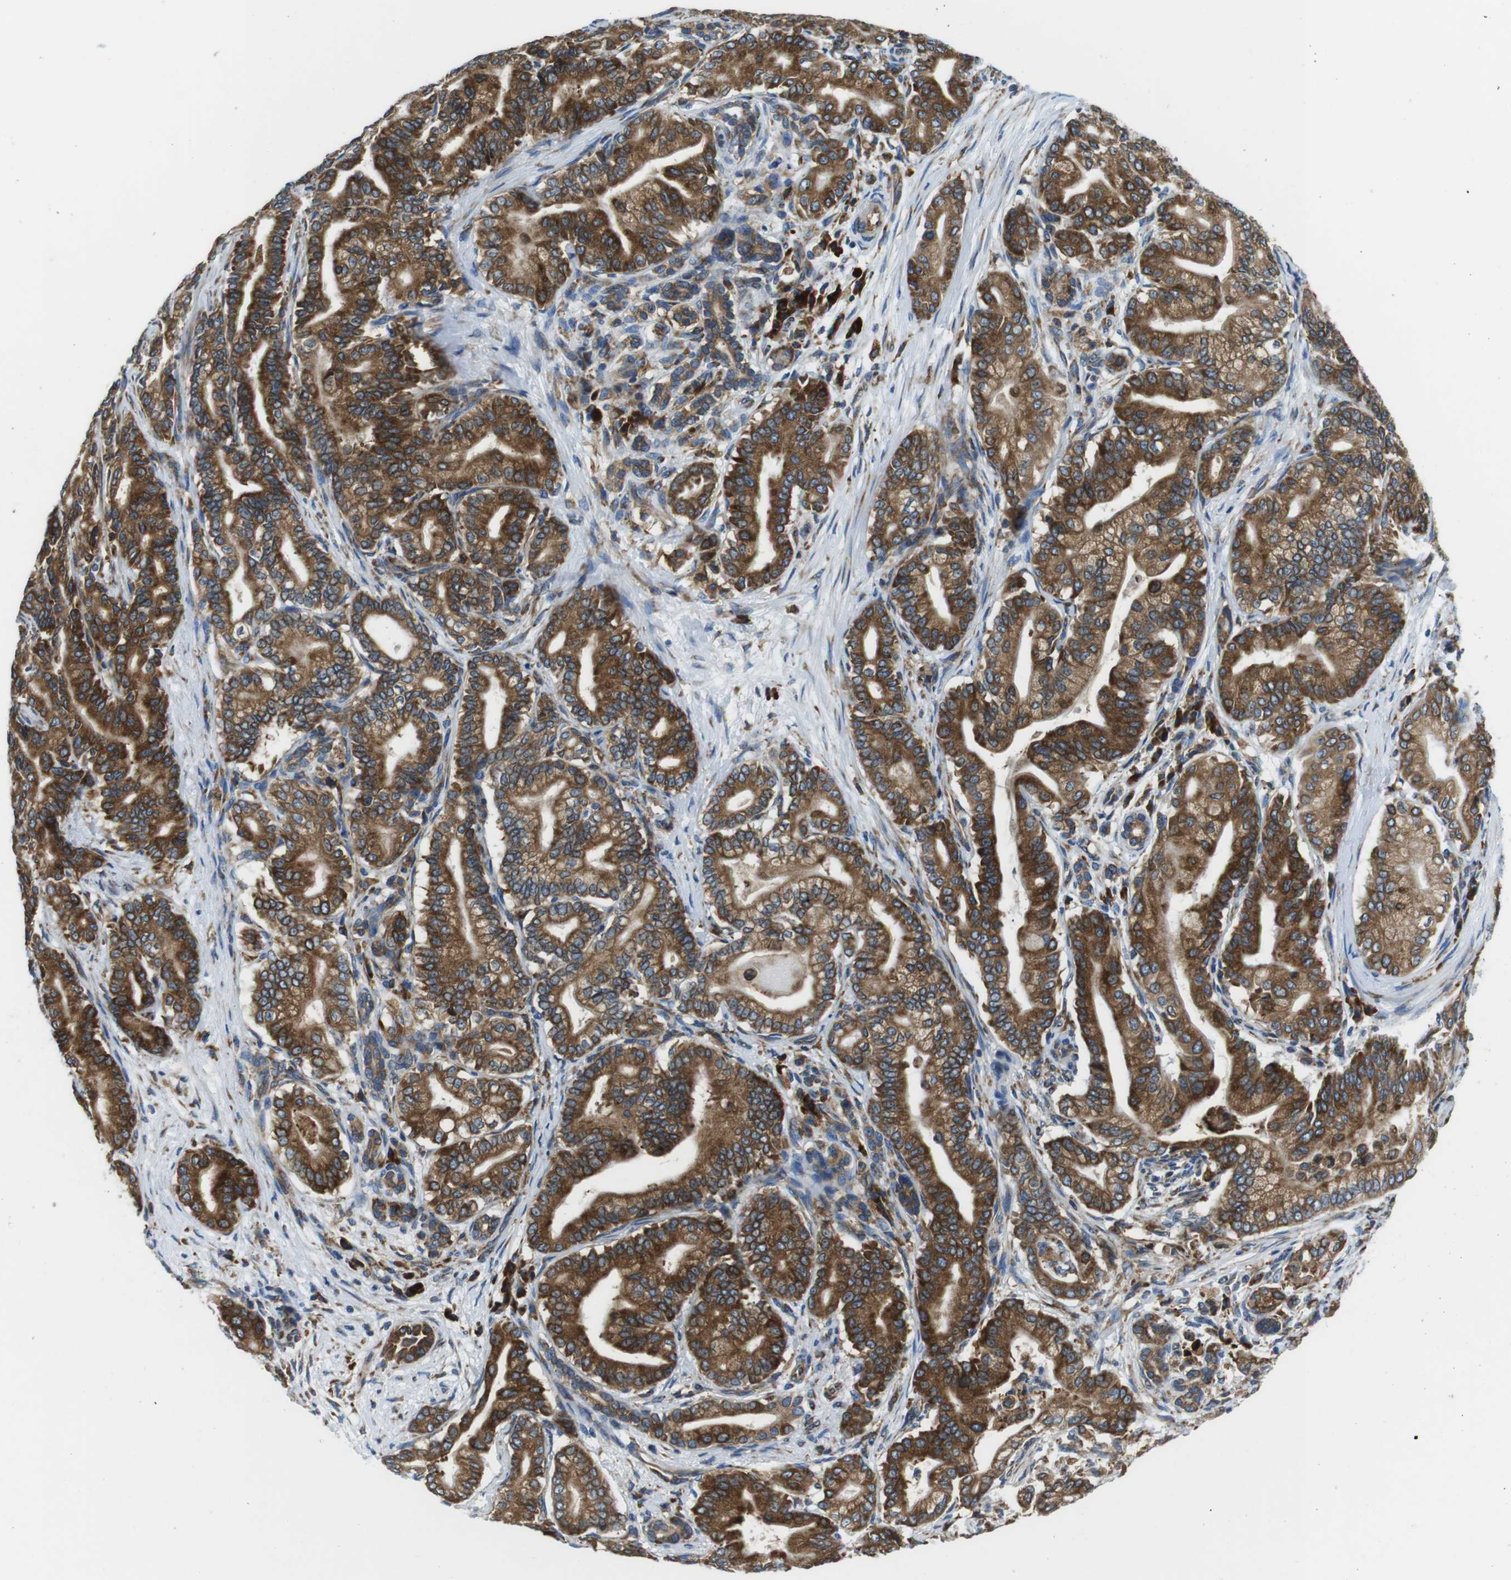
{"staining": {"intensity": "strong", "quantity": ">75%", "location": "cytoplasmic/membranous"}, "tissue": "pancreatic cancer", "cell_type": "Tumor cells", "image_type": "cancer", "snomed": [{"axis": "morphology", "description": "Normal tissue, NOS"}, {"axis": "morphology", "description": "Adenocarcinoma, NOS"}, {"axis": "topography", "description": "Pancreas"}], "caption": "This histopathology image shows immunohistochemistry staining of human pancreatic adenocarcinoma, with high strong cytoplasmic/membranous expression in approximately >75% of tumor cells.", "gene": "UGGT1", "patient": {"sex": "male", "age": 63}}